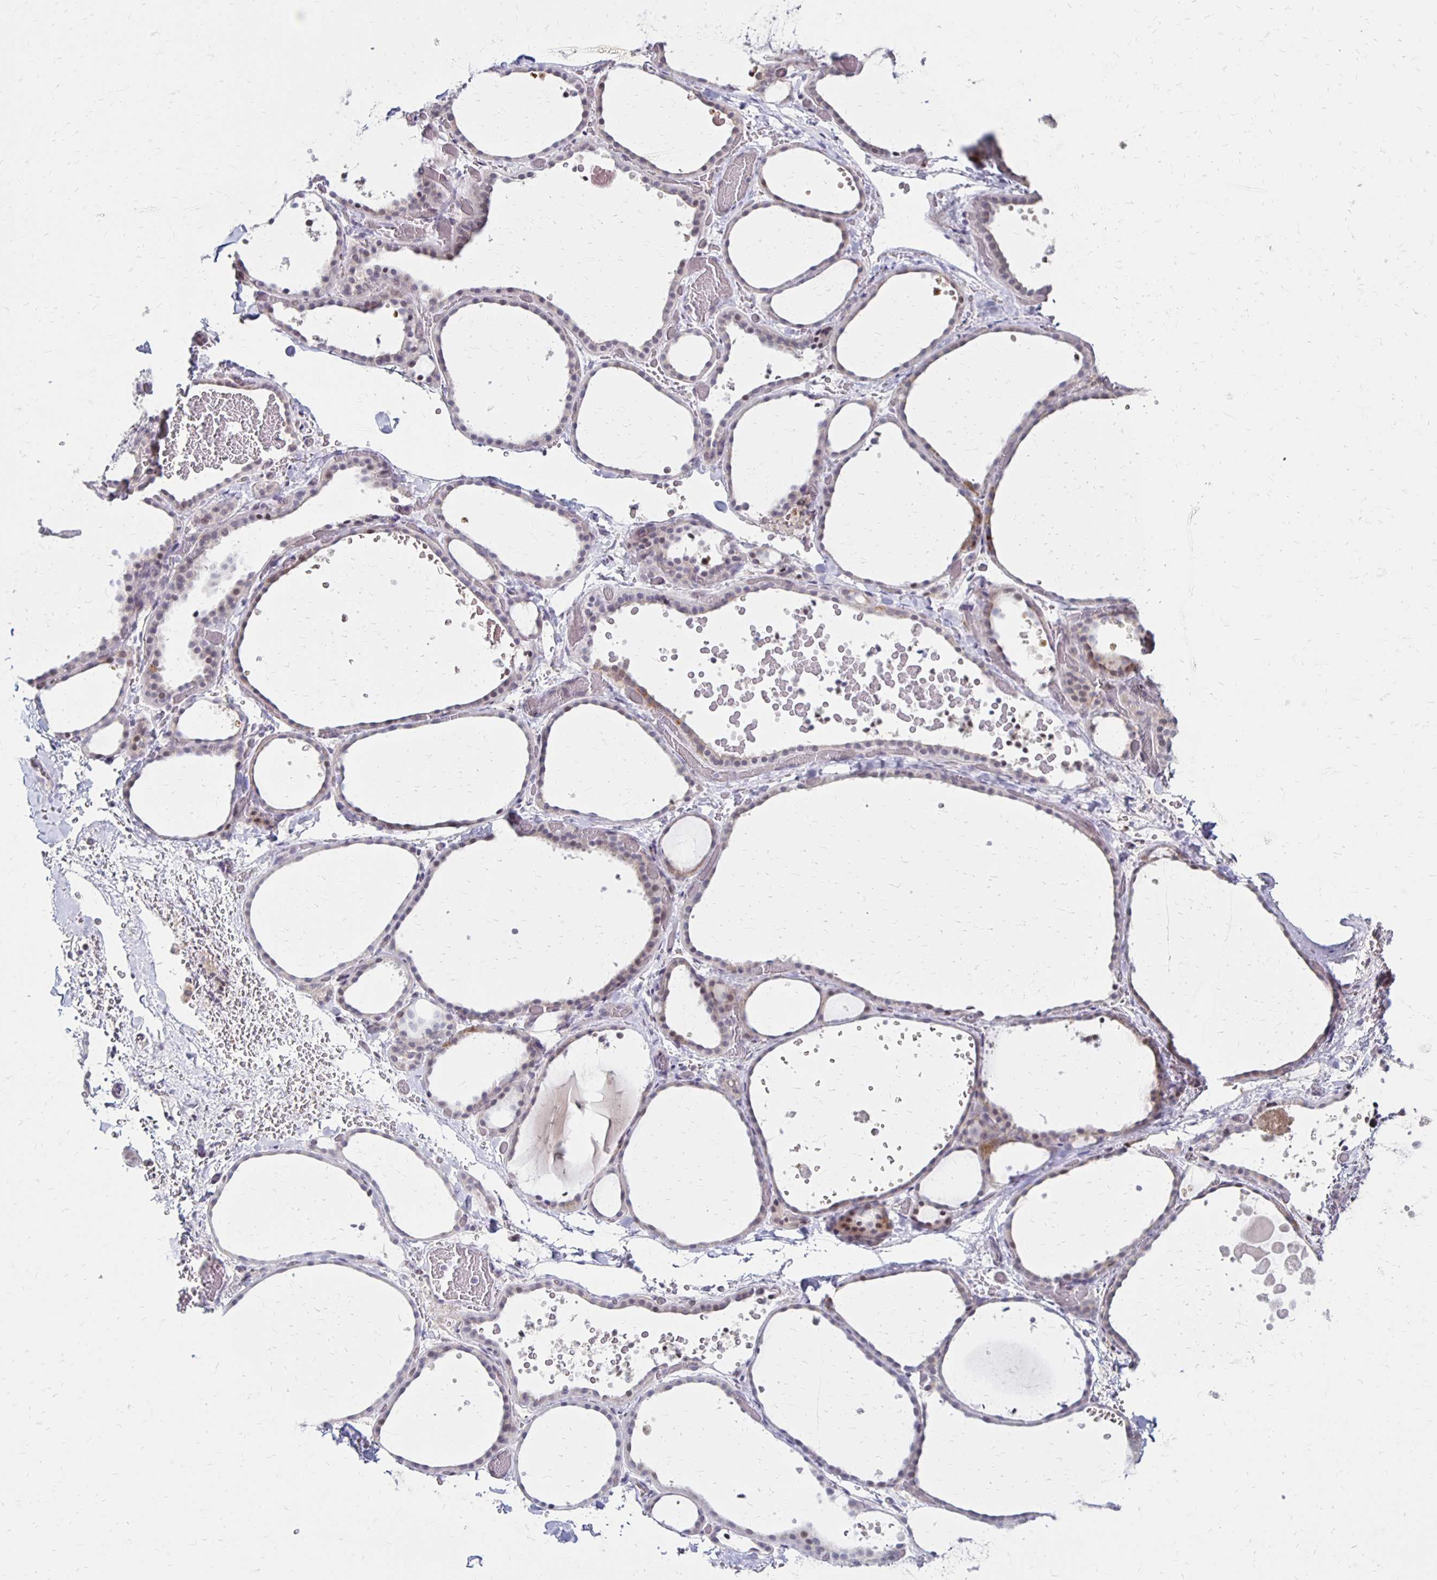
{"staining": {"intensity": "negative", "quantity": "none", "location": "none"}, "tissue": "thyroid gland", "cell_type": "Glandular cells", "image_type": "normal", "snomed": [{"axis": "morphology", "description": "Normal tissue, NOS"}, {"axis": "topography", "description": "Thyroid gland"}], "caption": "There is no significant staining in glandular cells of thyroid gland. (Stains: DAB (3,3'-diaminobenzidine) IHC with hematoxylin counter stain, Microscopy: brightfield microscopy at high magnification).", "gene": "DAGLA", "patient": {"sex": "female", "age": 36}}